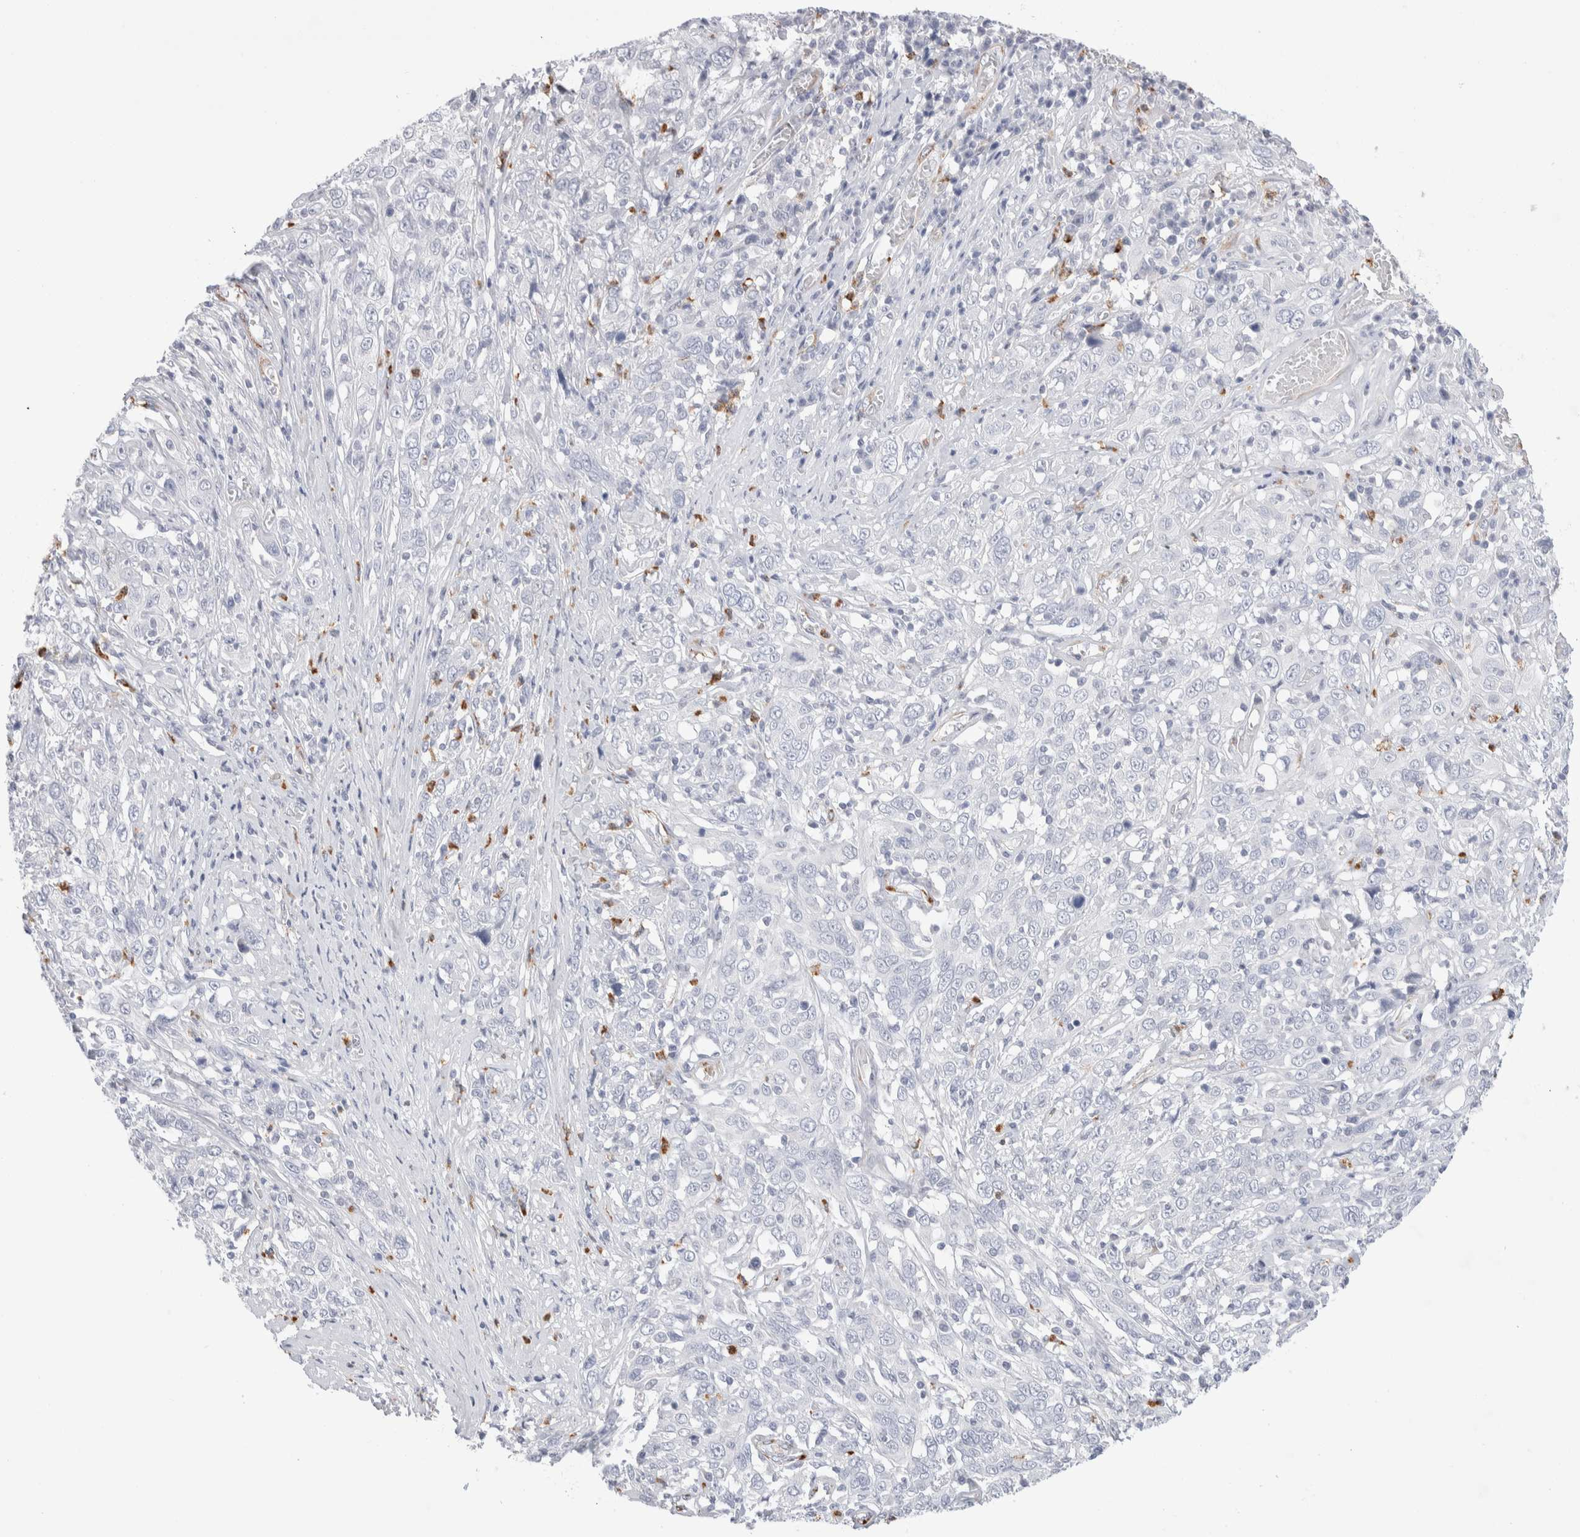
{"staining": {"intensity": "negative", "quantity": "none", "location": "none"}, "tissue": "cervical cancer", "cell_type": "Tumor cells", "image_type": "cancer", "snomed": [{"axis": "morphology", "description": "Squamous cell carcinoma, NOS"}, {"axis": "topography", "description": "Cervix"}], "caption": "Tumor cells show no significant staining in cervical cancer.", "gene": "SEPTIN4", "patient": {"sex": "female", "age": 46}}